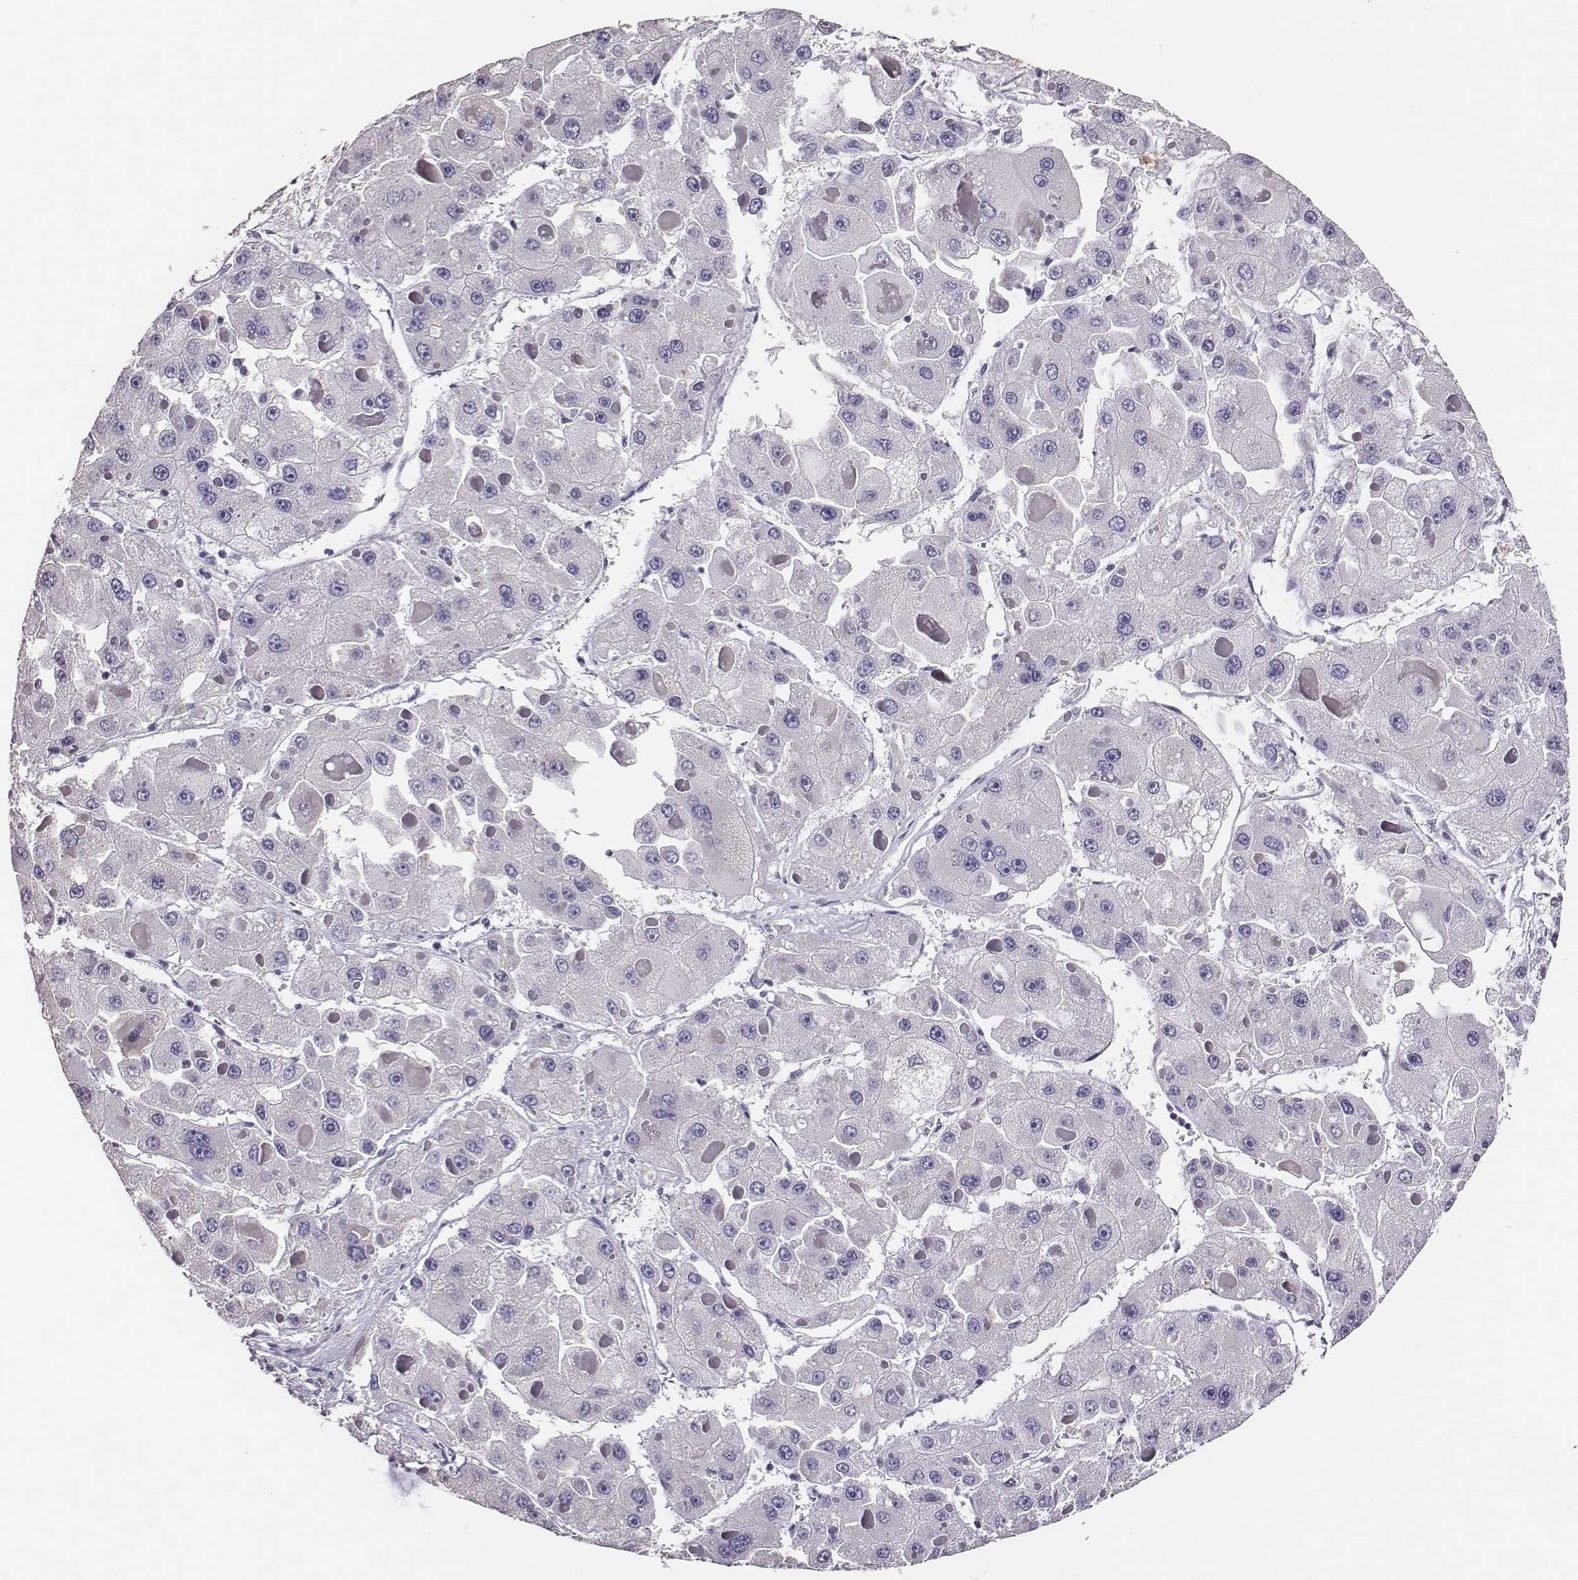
{"staining": {"intensity": "negative", "quantity": "none", "location": "none"}, "tissue": "liver cancer", "cell_type": "Tumor cells", "image_type": "cancer", "snomed": [{"axis": "morphology", "description": "Carcinoma, Hepatocellular, NOS"}, {"axis": "topography", "description": "Liver"}], "caption": "Immunohistochemistry of human liver cancer (hepatocellular carcinoma) shows no expression in tumor cells.", "gene": "P2RY10", "patient": {"sex": "female", "age": 73}}